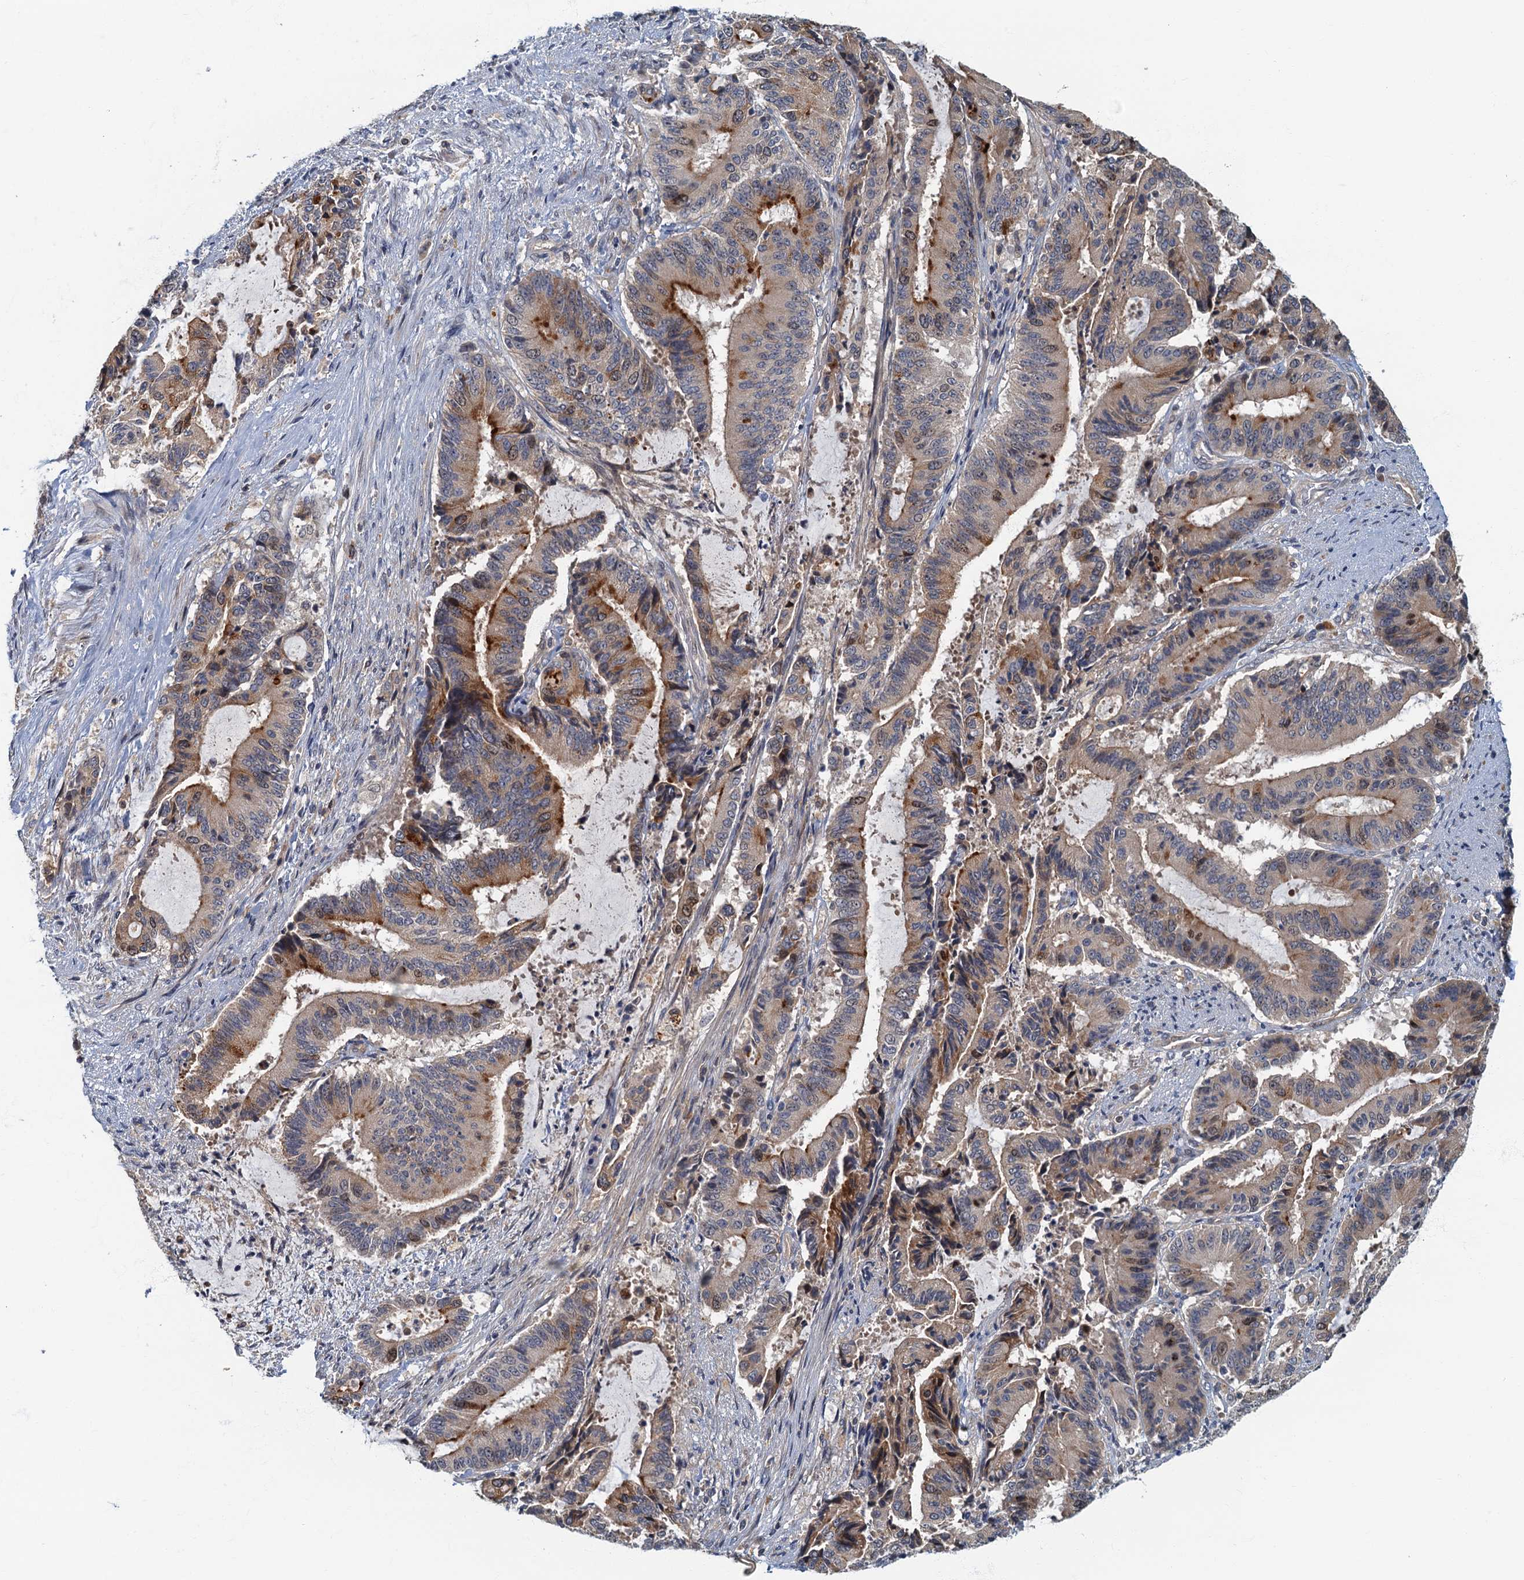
{"staining": {"intensity": "moderate", "quantity": "<25%", "location": "cytoplasmic/membranous,nuclear"}, "tissue": "liver cancer", "cell_type": "Tumor cells", "image_type": "cancer", "snomed": [{"axis": "morphology", "description": "Normal tissue, NOS"}, {"axis": "morphology", "description": "Cholangiocarcinoma"}, {"axis": "topography", "description": "Liver"}, {"axis": "topography", "description": "Peripheral nerve tissue"}], "caption": "A histopathology image of liver cancer stained for a protein shows moderate cytoplasmic/membranous and nuclear brown staining in tumor cells.", "gene": "CKAP2L", "patient": {"sex": "female", "age": 73}}